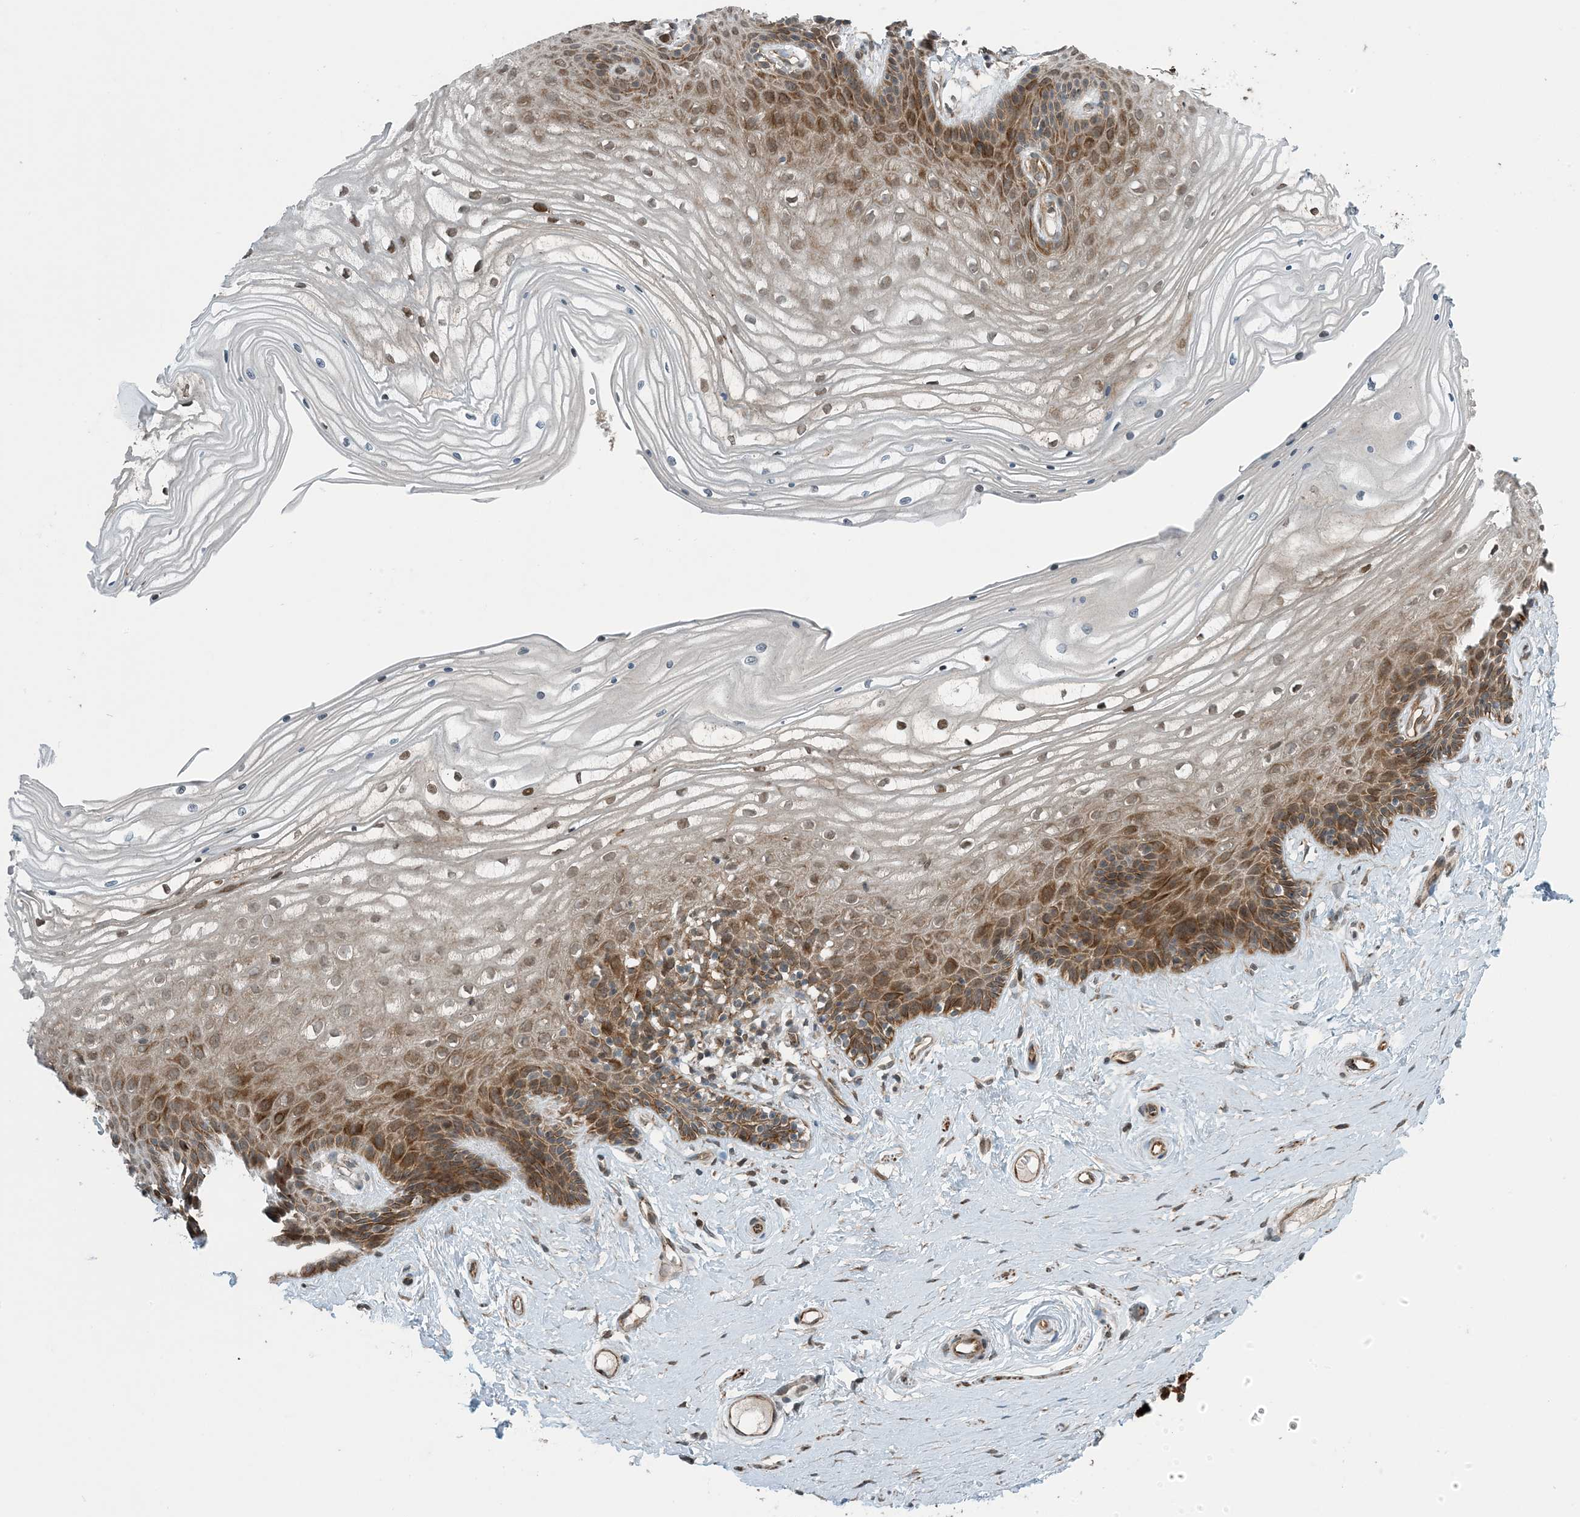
{"staining": {"intensity": "moderate", "quantity": "25%-75%", "location": "cytoplasmic/membranous,nuclear"}, "tissue": "vagina", "cell_type": "Squamous epithelial cells", "image_type": "normal", "snomed": [{"axis": "morphology", "description": "Normal tissue, NOS"}, {"axis": "topography", "description": "Vagina"}, {"axis": "topography", "description": "Cervix"}], "caption": "Immunohistochemistry (IHC) (DAB (3,3'-diaminobenzidine)) staining of benign human vagina reveals moderate cytoplasmic/membranous,nuclear protein staining in about 25%-75% of squamous epithelial cells. The protein is shown in brown color, while the nuclei are stained blue.", "gene": "ZBTB3", "patient": {"sex": "female", "age": 40}}